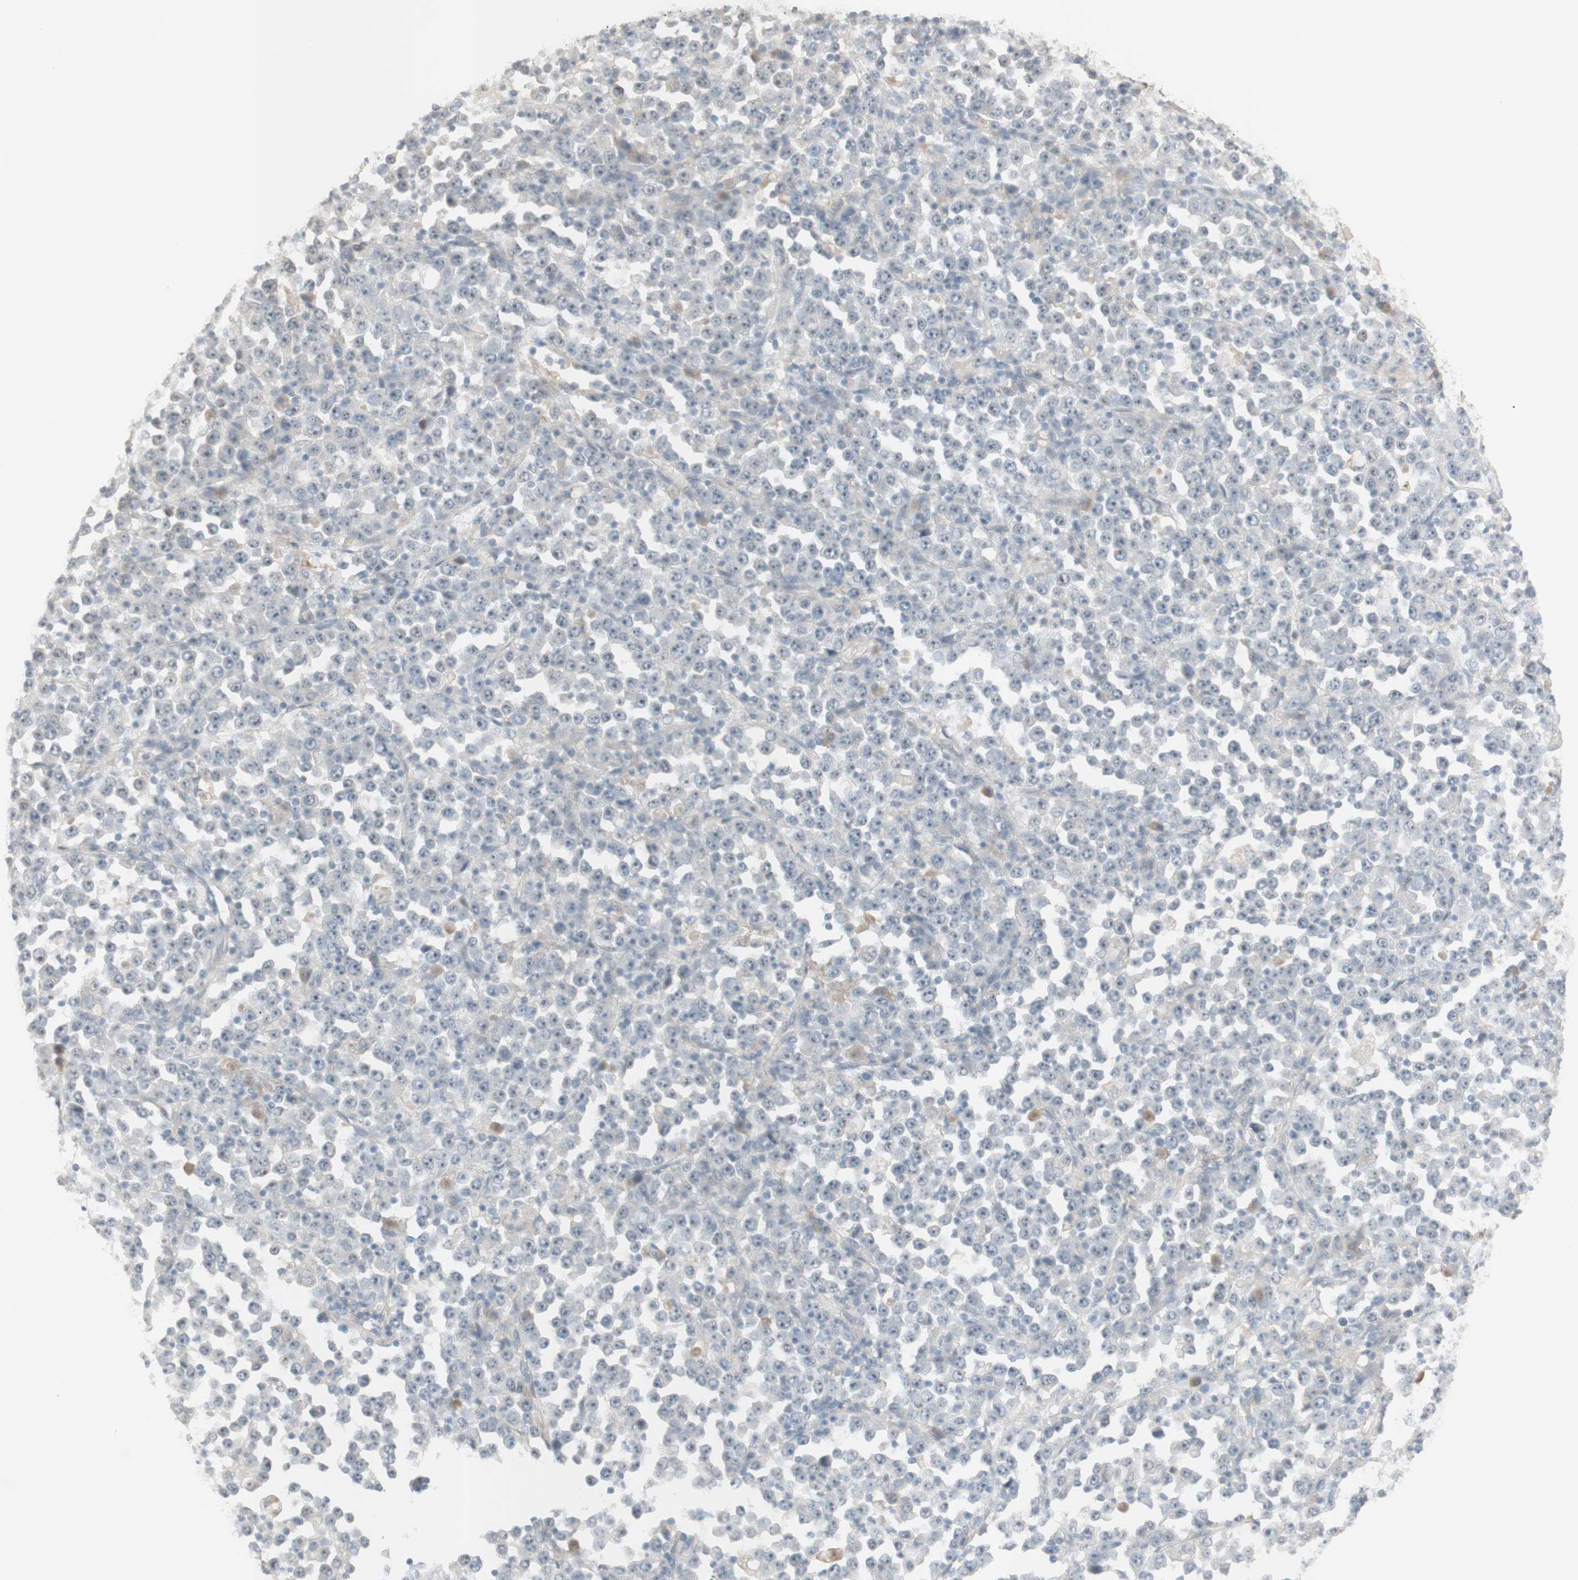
{"staining": {"intensity": "negative", "quantity": "none", "location": "none"}, "tissue": "stomach cancer", "cell_type": "Tumor cells", "image_type": "cancer", "snomed": [{"axis": "morphology", "description": "Normal tissue, NOS"}, {"axis": "morphology", "description": "Adenocarcinoma, NOS"}, {"axis": "topography", "description": "Stomach, upper"}, {"axis": "topography", "description": "Stomach"}], "caption": "This is an immunohistochemistry (IHC) photomicrograph of stomach cancer (adenocarcinoma). There is no staining in tumor cells.", "gene": "PLCD4", "patient": {"sex": "male", "age": 59}}